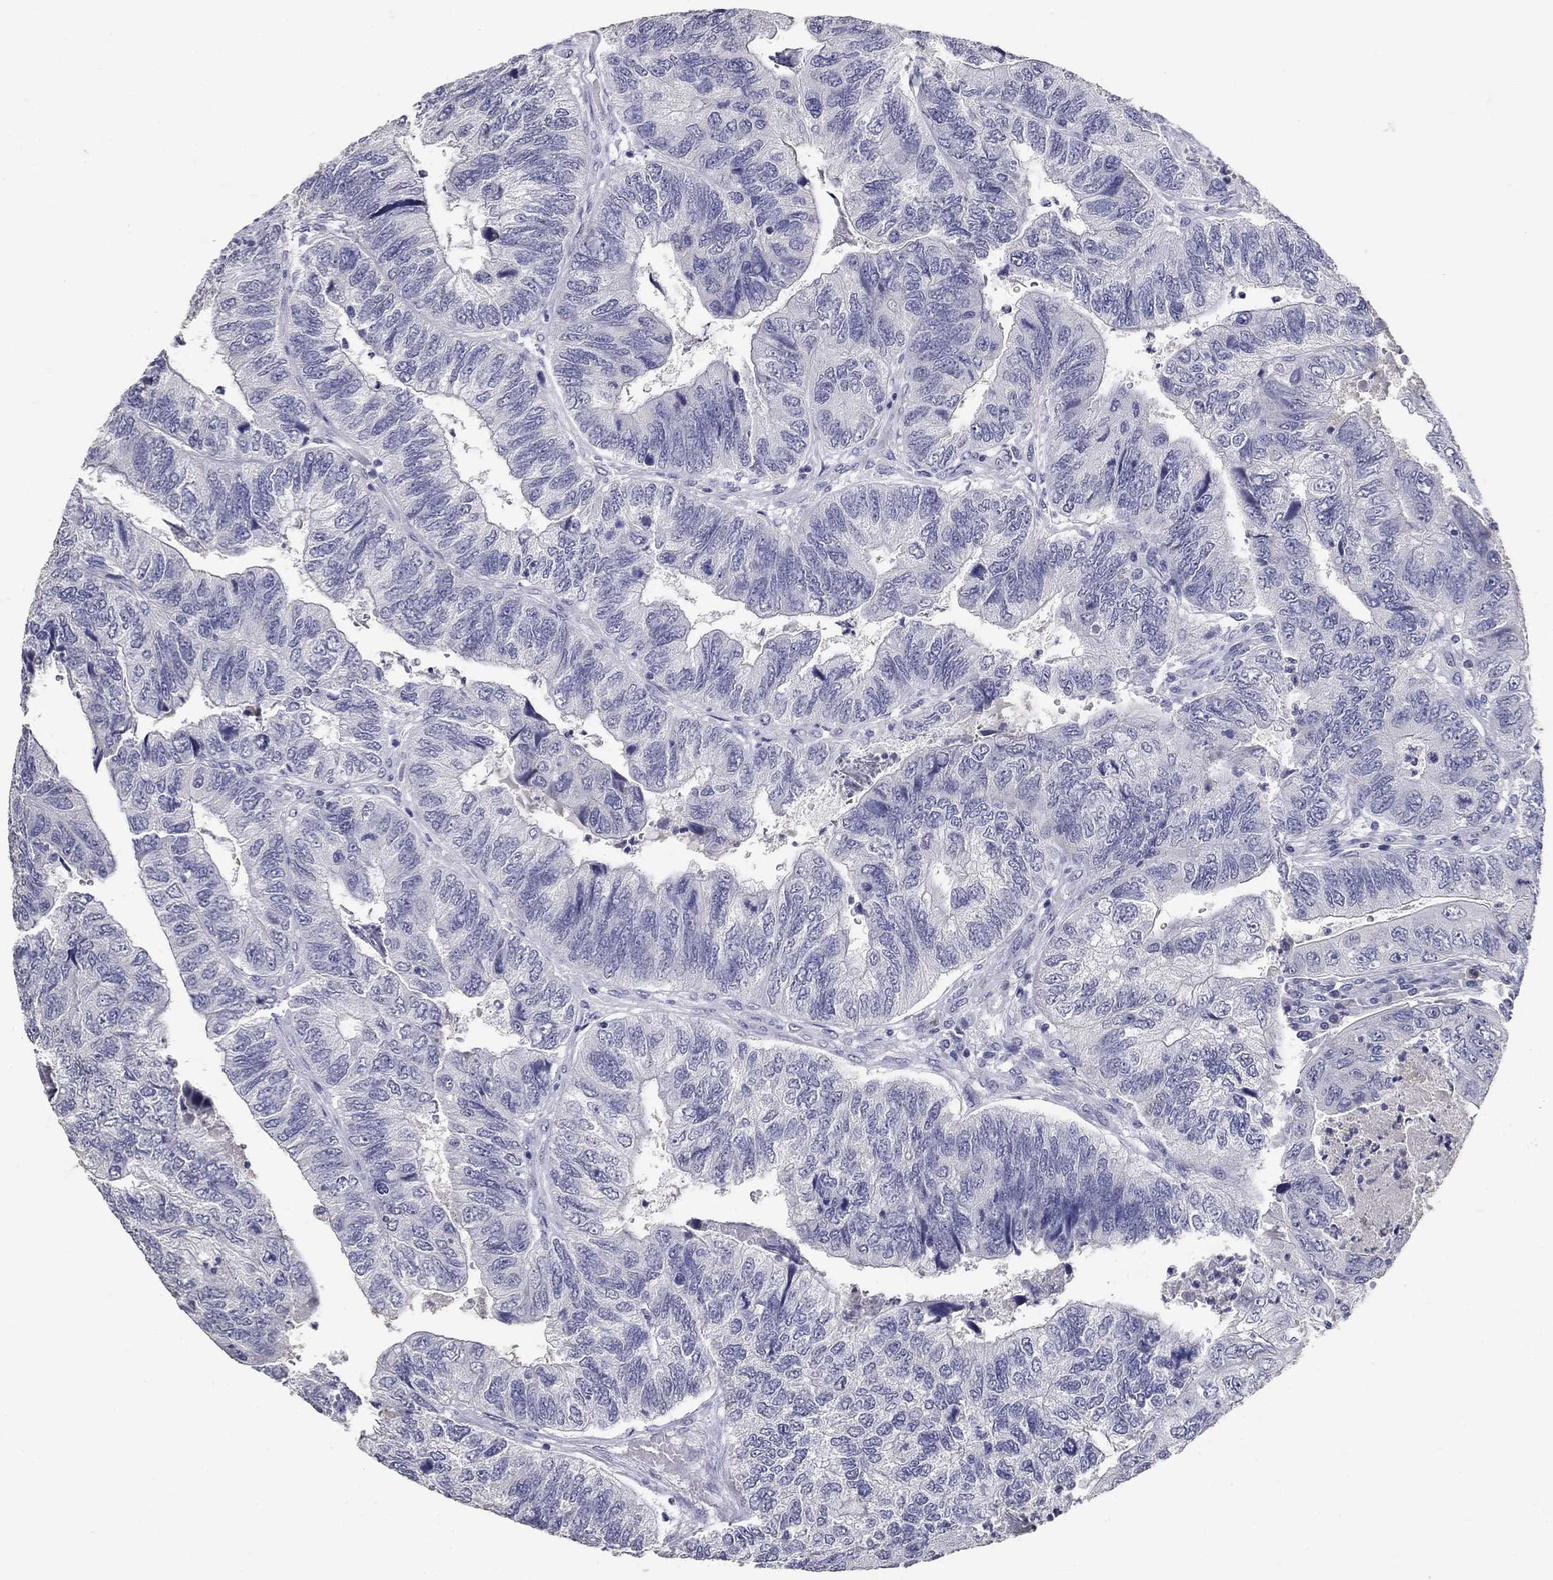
{"staining": {"intensity": "negative", "quantity": "none", "location": "none"}, "tissue": "colorectal cancer", "cell_type": "Tumor cells", "image_type": "cancer", "snomed": [{"axis": "morphology", "description": "Adenocarcinoma, NOS"}, {"axis": "topography", "description": "Colon"}], "caption": "Immunohistochemistry of human adenocarcinoma (colorectal) displays no staining in tumor cells.", "gene": "POMC", "patient": {"sex": "female", "age": 67}}